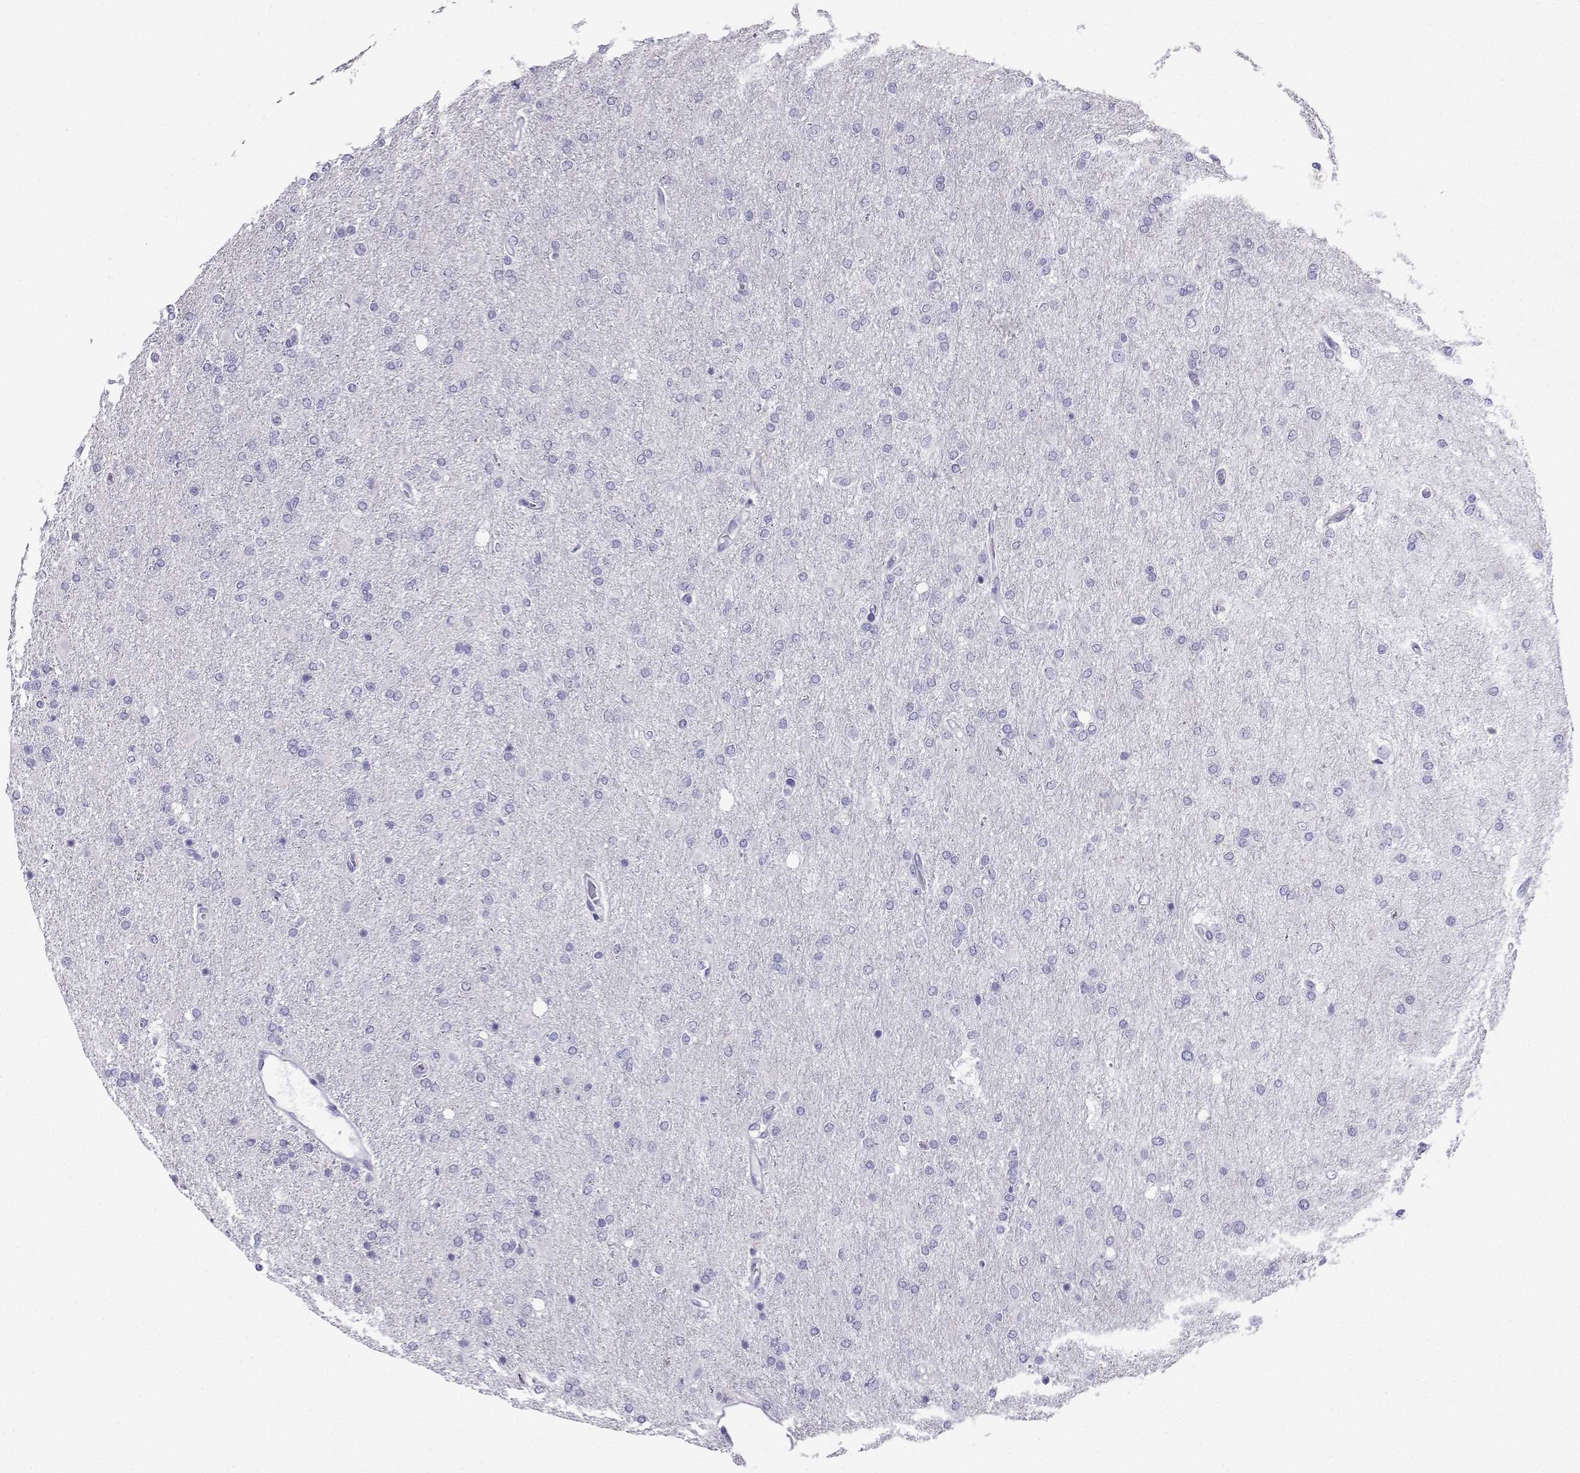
{"staining": {"intensity": "negative", "quantity": "none", "location": "none"}, "tissue": "glioma", "cell_type": "Tumor cells", "image_type": "cancer", "snomed": [{"axis": "morphology", "description": "Glioma, malignant, High grade"}, {"axis": "topography", "description": "Cerebral cortex"}], "caption": "Protein analysis of glioma demonstrates no significant positivity in tumor cells.", "gene": "CD109", "patient": {"sex": "male", "age": 70}}